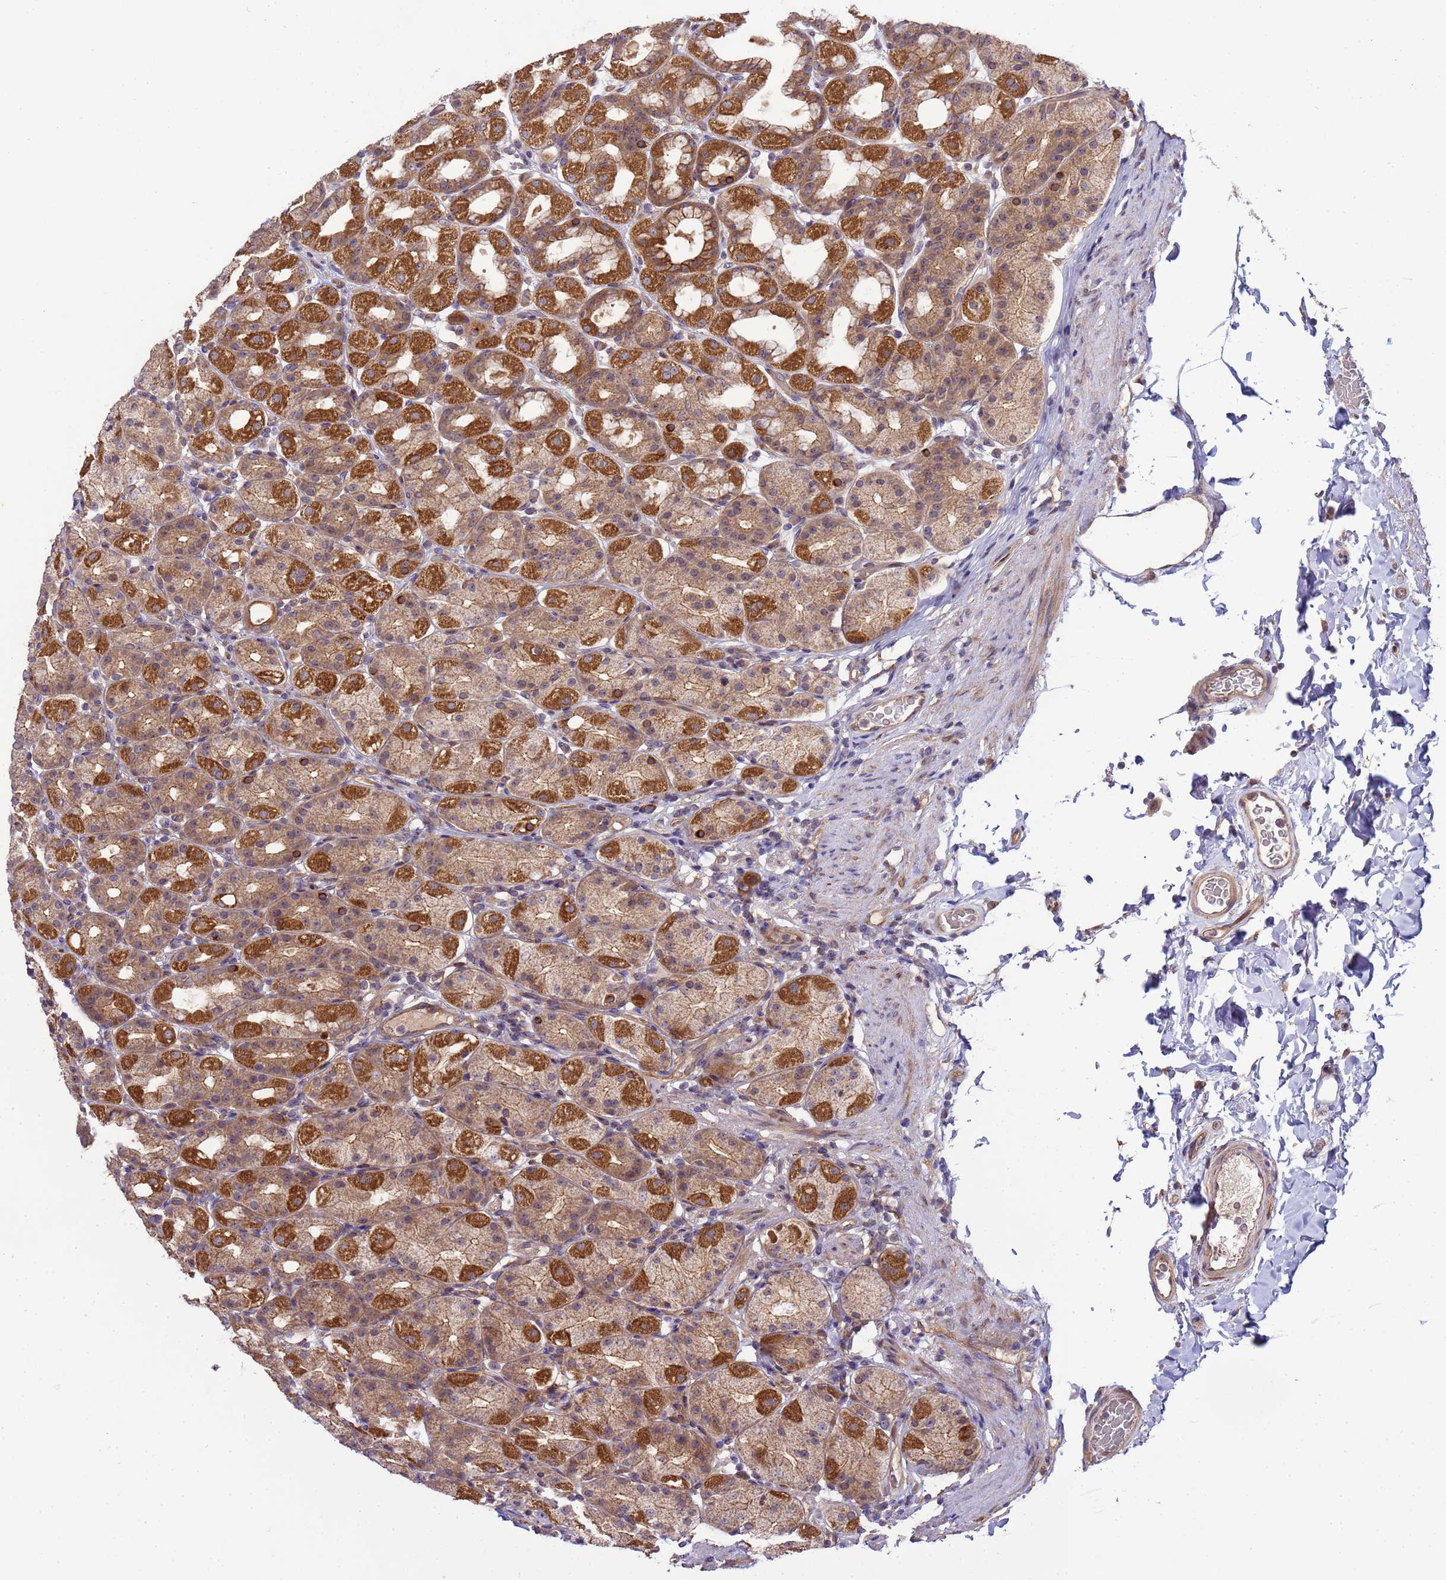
{"staining": {"intensity": "strong", "quantity": ">75%", "location": "cytoplasmic/membranous"}, "tissue": "stomach", "cell_type": "Glandular cells", "image_type": "normal", "snomed": [{"axis": "morphology", "description": "Normal tissue, NOS"}, {"axis": "topography", "description": "Stomach, upper"}], "caption": "Protein staining of normal stomach demonstrates strong cytoplasmic/membranous staining in approximately >75% of glandular cells. (IHC, brightfield microscopy, high magnification).", "gene": "SMCO3", "patient": {"sex": "male", "age": 68}}